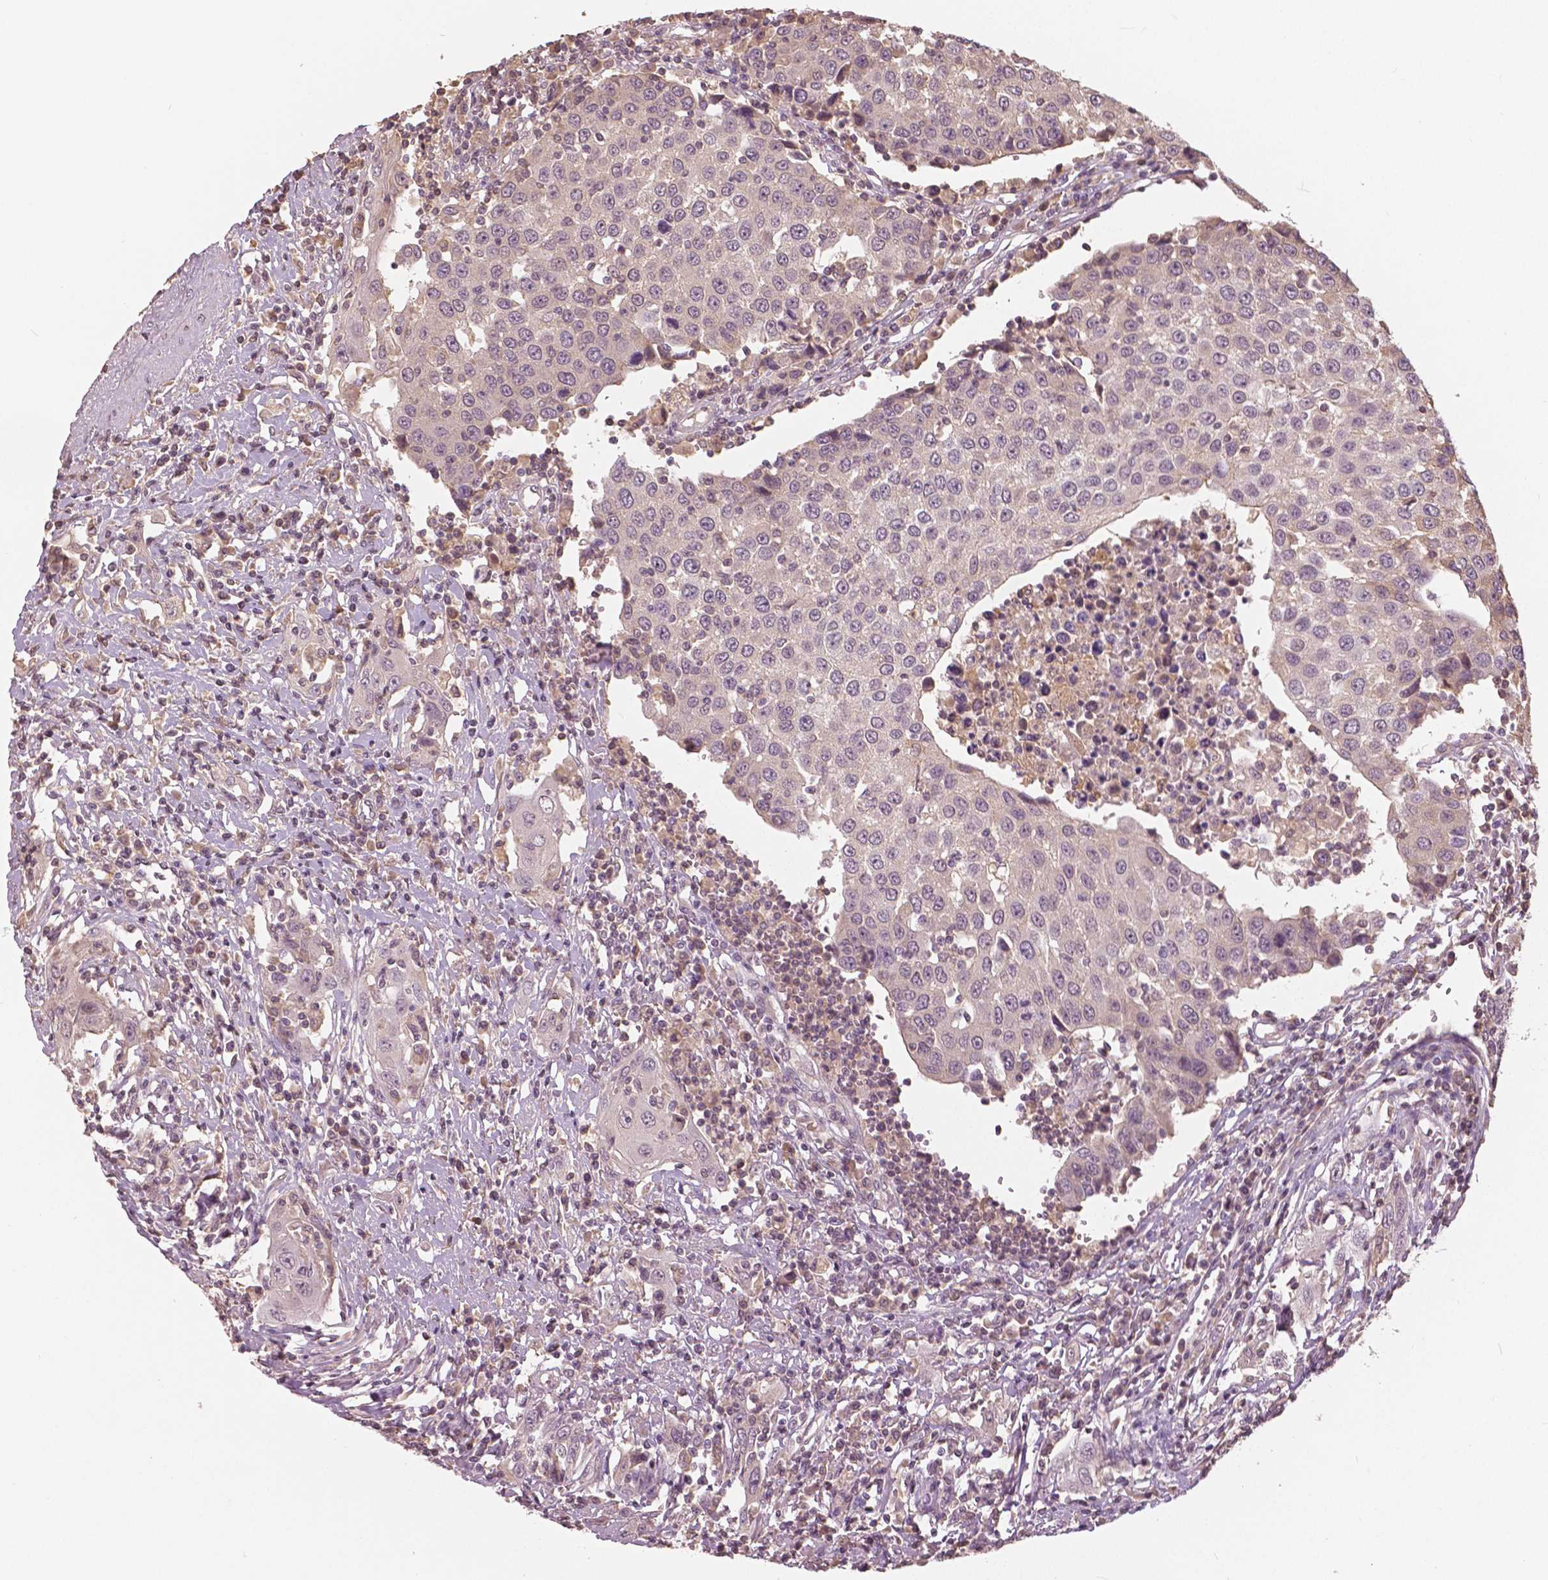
{"staining": {"intensity": "negative", "quantity": "none", "location": "none"}, "tissue": "urothelial cancer", "cell_type": "Tumor cells", "image_type": "cancer", "snomed": [{"axis": "morphology", "description": "Urothelial carcinoma, High grade"}, {"axis": "topography", "description": "Urinary bladder"}], "caption": "A micrograph of urothelial carcinoma (high-grade) stained for a protein displays no brown staining in tumor cells.", "gene": "ANGPTL4", "patient": {"sex": "female", "age": 85}}